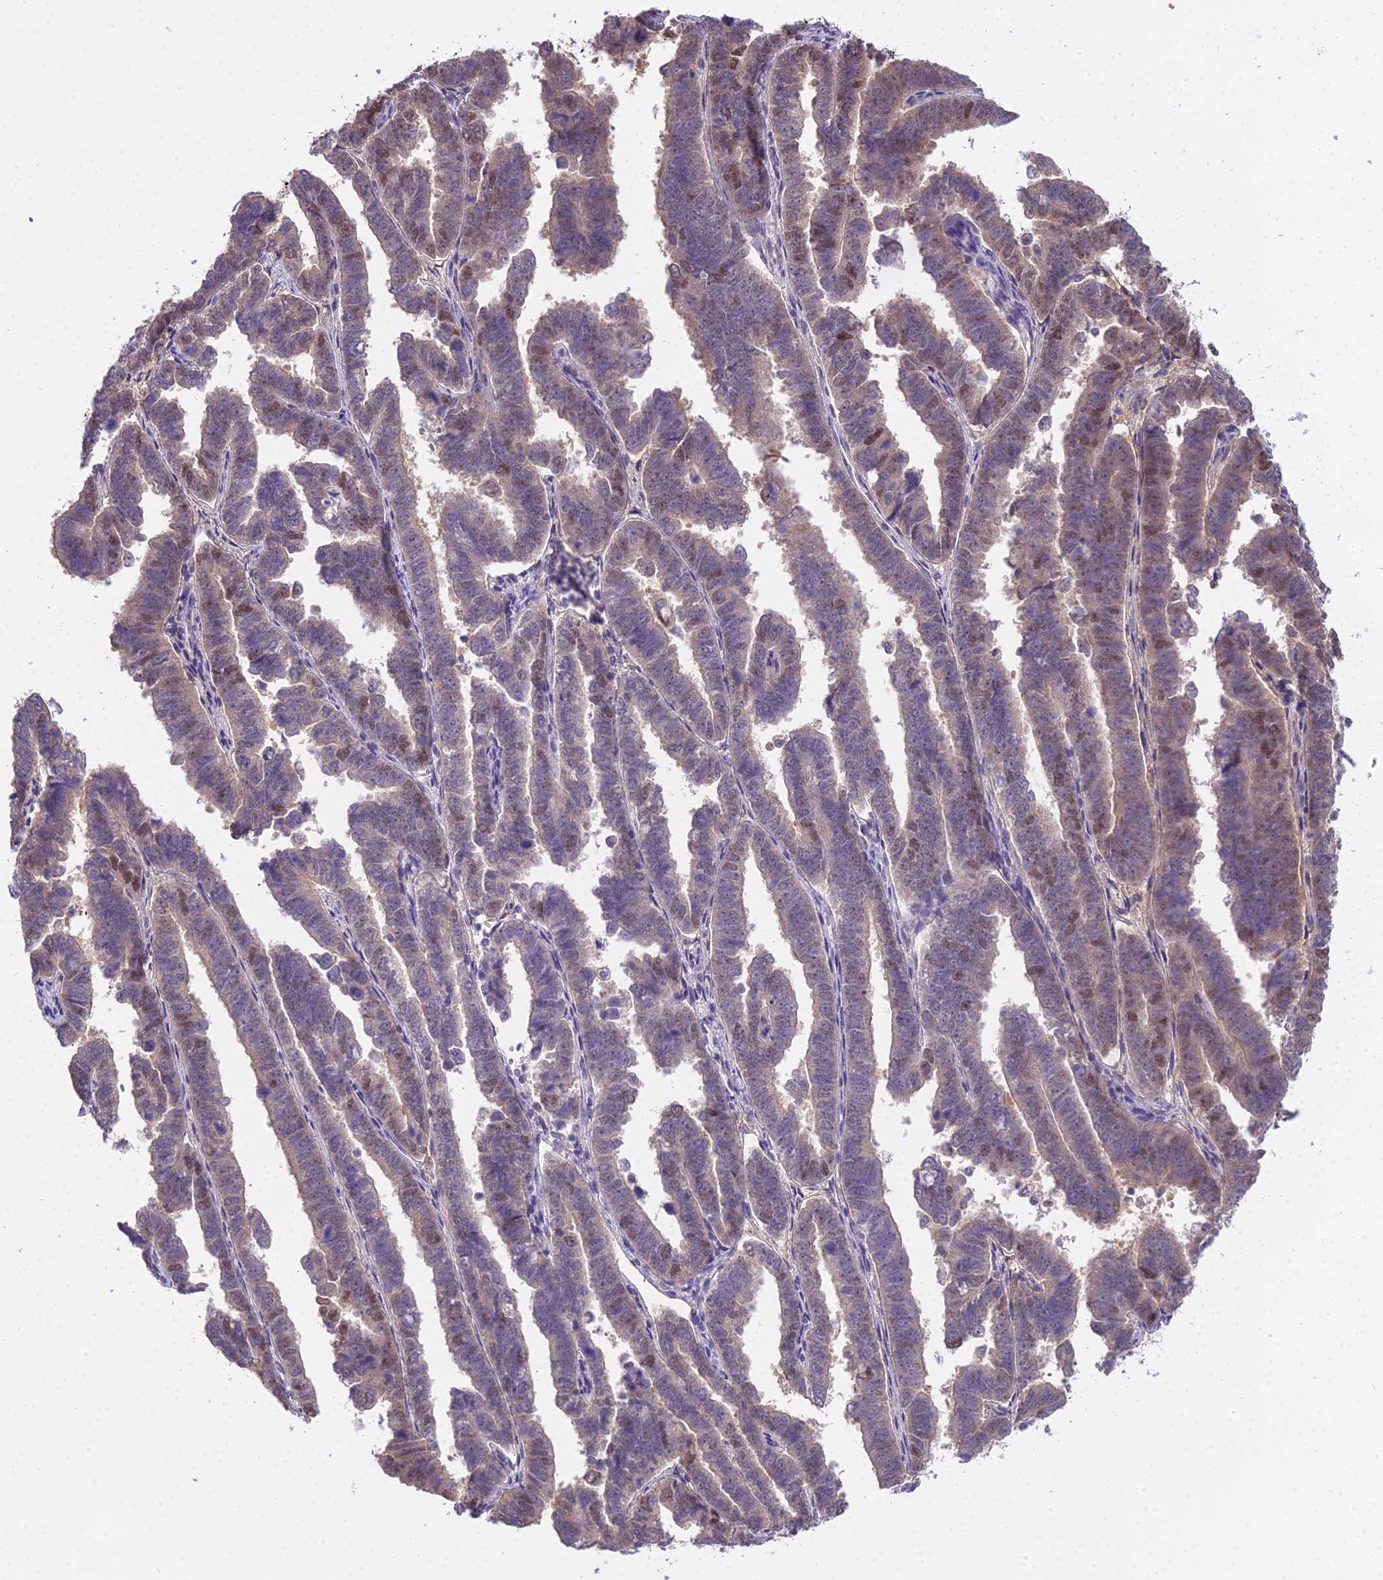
{"staining": {"intensity": "moderate", "quantity": "<25%", "location": "nuclear"}, "tissue": "endometrial cancer", "cell_type": "Tumor cells", "image_type": "cancer", "snomed": [{"axis": "morphology", "description": "Adenocarcinoma, NOS"}, {"axis": "topography", "description": "Endometrium"}], "caption": "Tumor cells show low levels of moderate nuclear staining in about <25% of cells in human endometrial adenocarcinoma.", "gene": "MAT2A", "patient": {"sex": "female", "age": 75}}